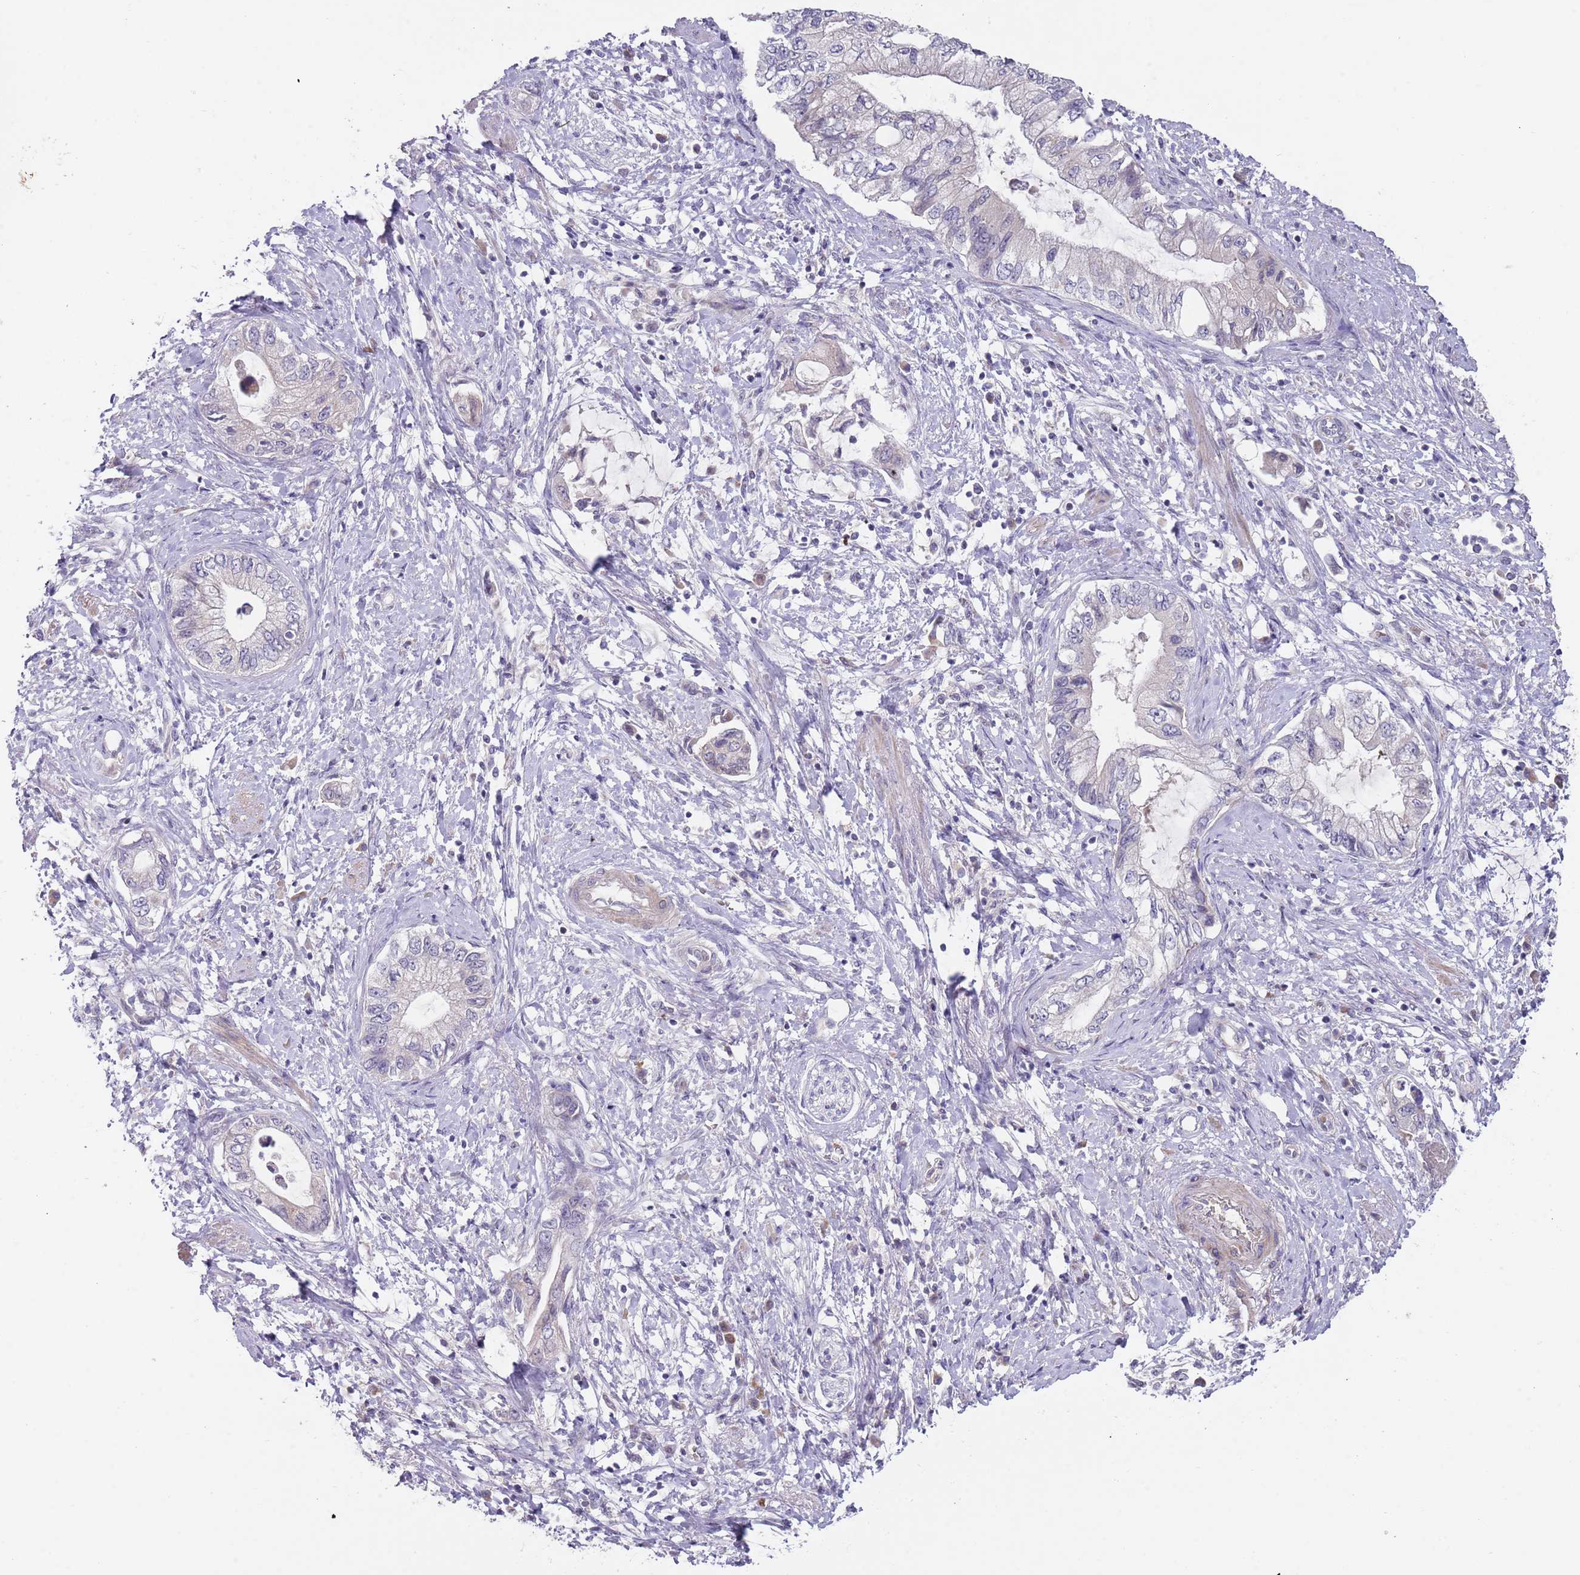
{"staining": {"intensity": "negative", "quantity": "none", "location": "none"}, "tissue": "pancreatic cancer", "cell_type": "Tumor cells", "image_type": "cancer", "snomed": [{"axis": "morphology", "description": "Adenocarcinoma, NOS"}, {"axis": "topography", "description": "Pancreas"}], "caption": "The image displays no staining of tumor cells in pancreatic adenocarcinoma.", "gene": "PRAC1", "patient": {"sex": "female", "age": 73}}